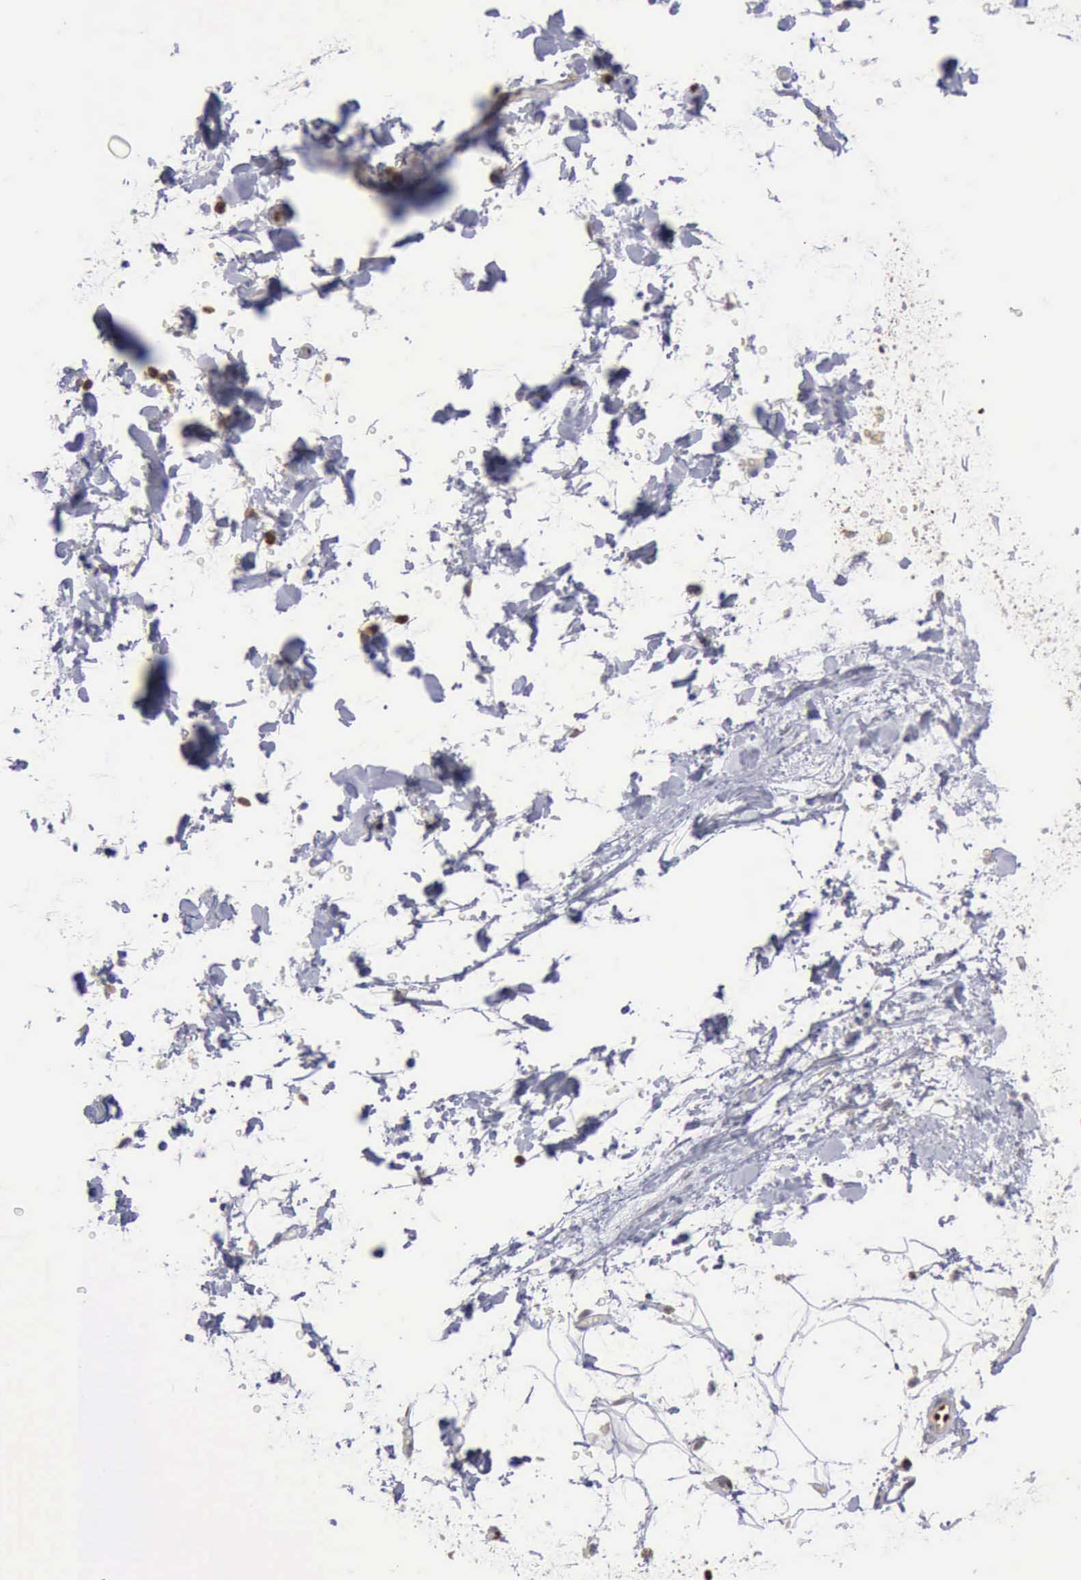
{"staining": {"intensity": "weak", "quantity": "<25%", "location": "cytoplasmic/membranous"}, "tissue": "adipose tissue", "cell_type": "Adipocytes", "image_type": "normal", "snomed": [{"axis": "morphology", "description": "Normal tissue, NOS"}, {"axis": "topography", "description": "Peripheral nerve tissue"}], "caption": "Immunohistochemical staining of benign human adipose tissue exhibits no significant positivity in adipocytes. Nuclei are stained in blue.", "gene": "PDCD4", "patient": {"sex": "female", "age": 67}}